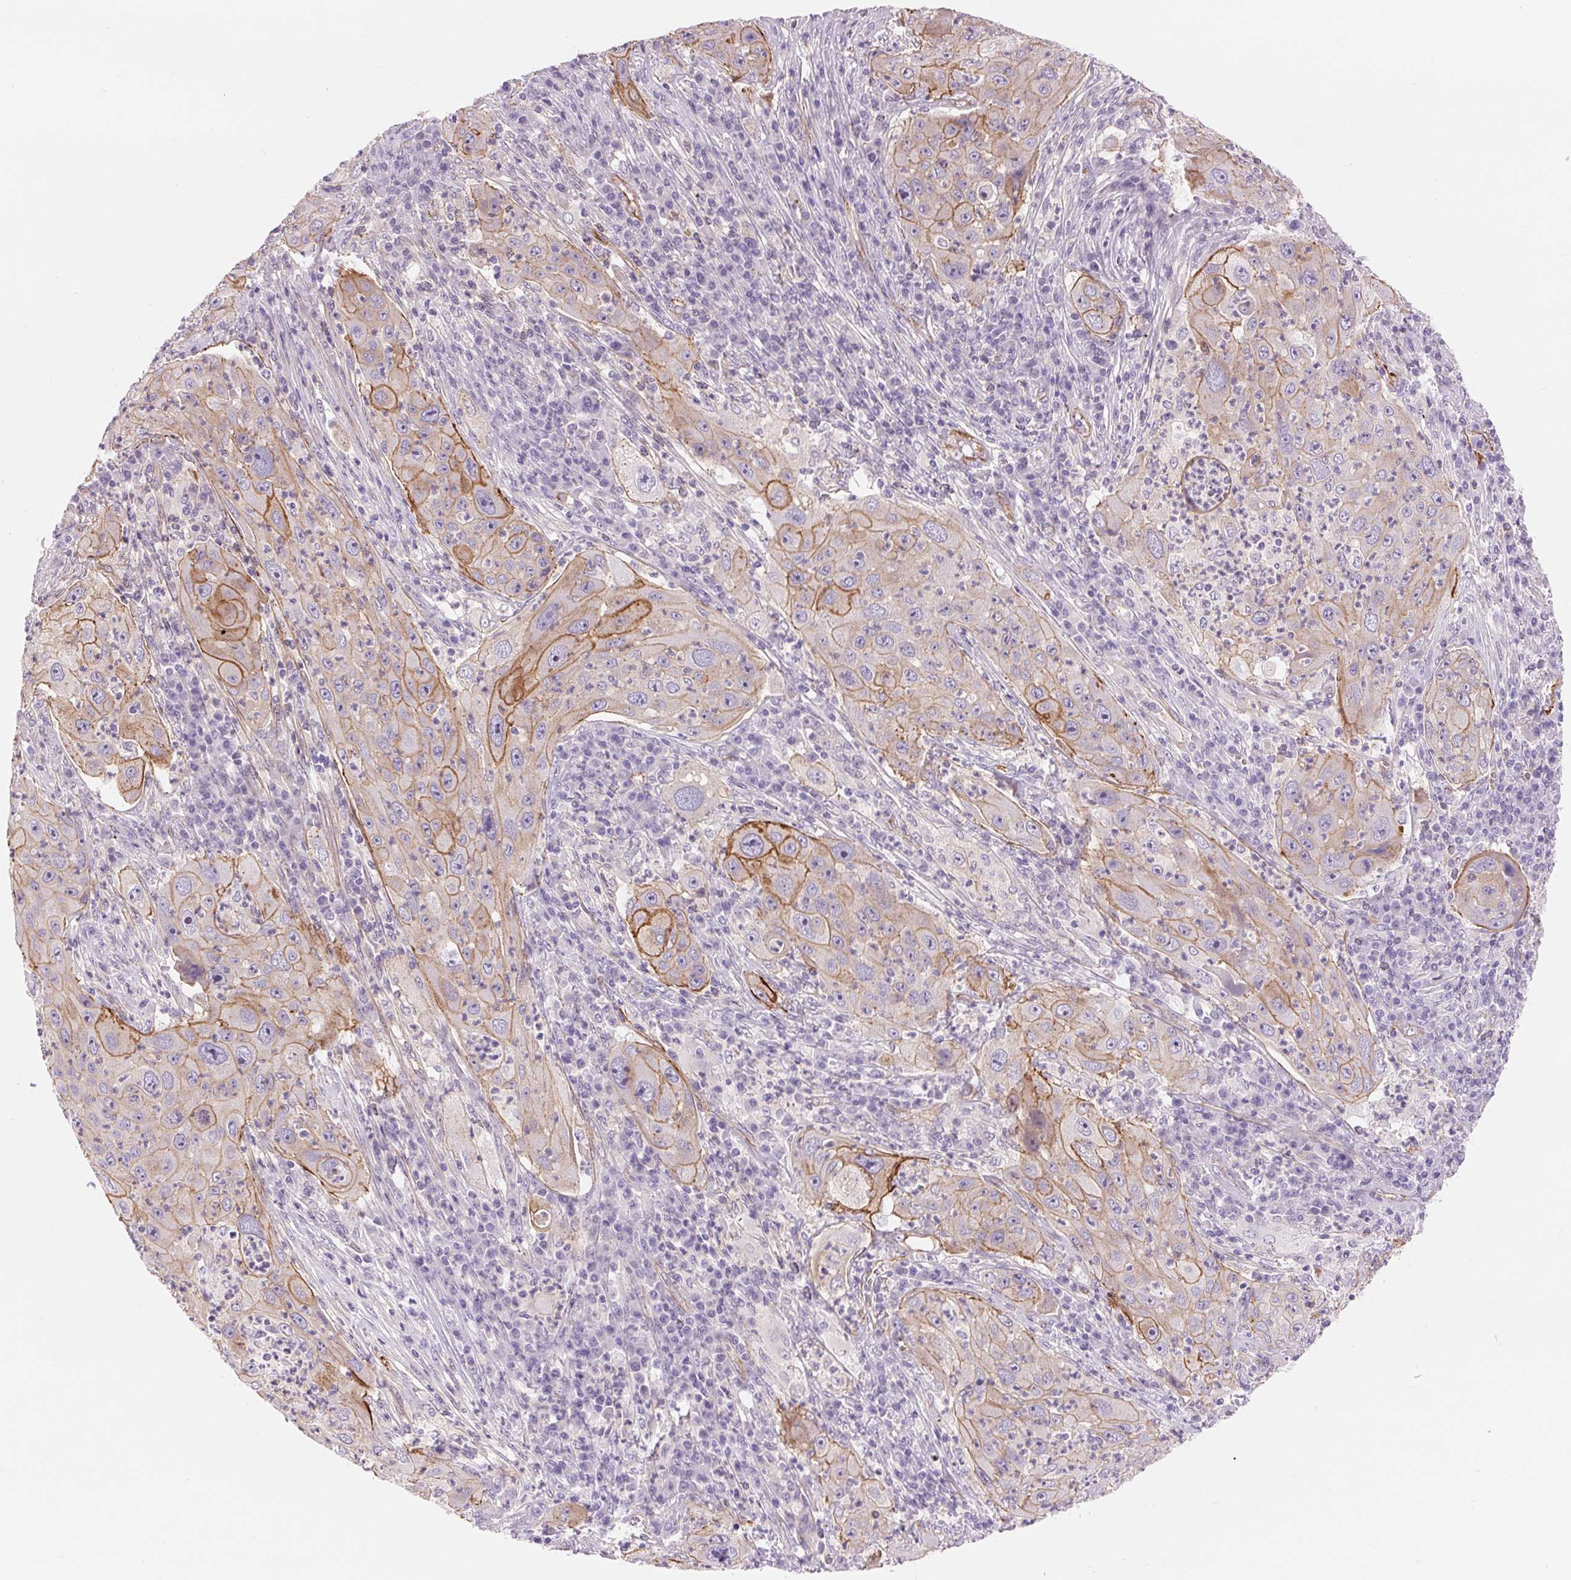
{"staining": {"intensity": "moderate", "quantity": "<25%", "location": "cytoplasmic/membranous"}, "tissue": "lung cancer", "cell_type": "Tumor cells", "image_type": "cancer", "snomed": [{"axis": "morphology", "description": "Squamous cell carcinoma, NOS"}, {"axis": "topography", "description": "Lung"}], "caption": "Moderate cytoplasmic/membranous protein staining is identified in approximately <25% of tumor cells in lung cancer.", "gene": "DIXDC1", "patient": {"sex": "female", "age": 59}}